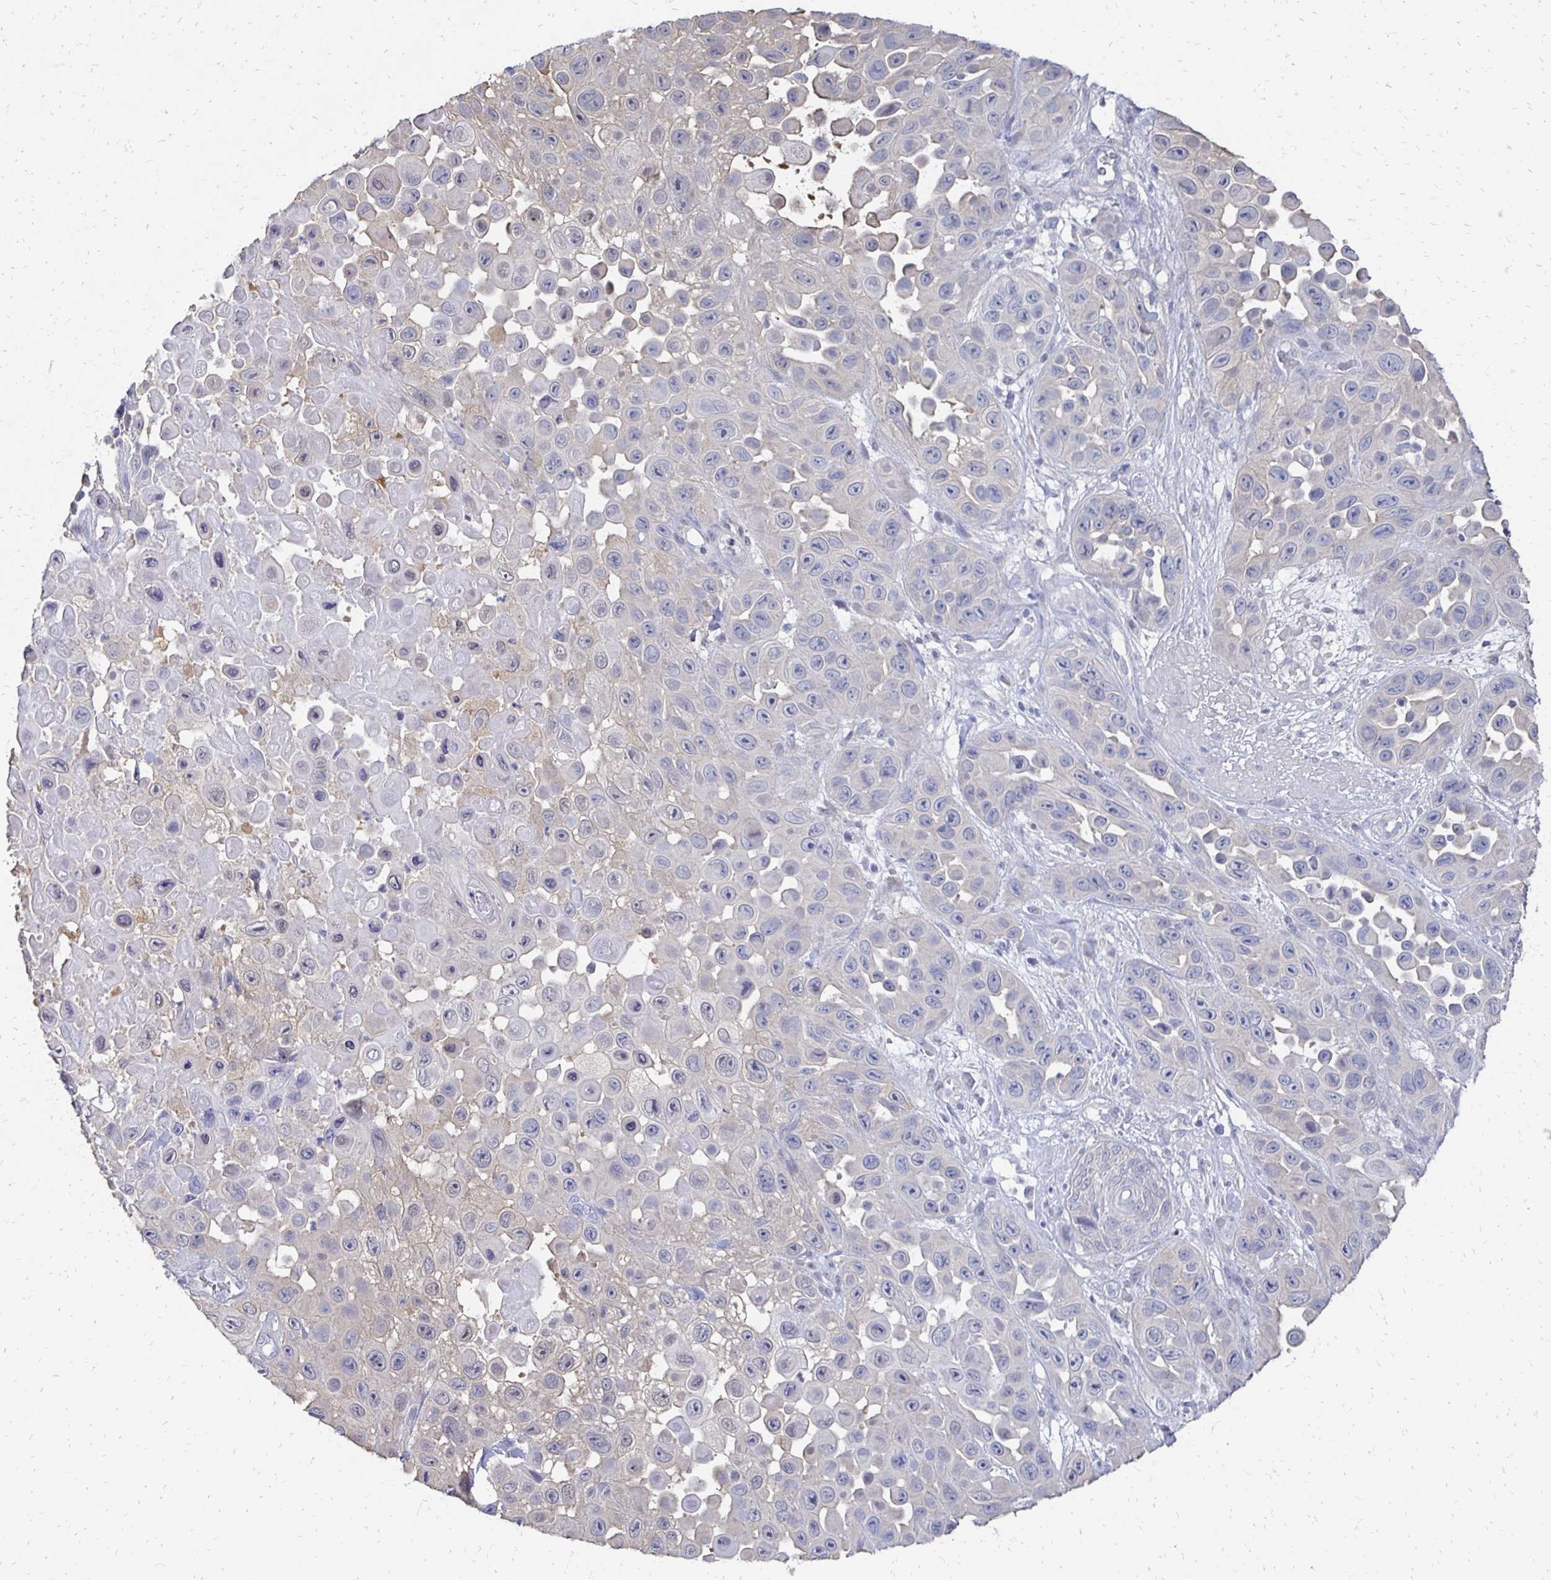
{"staining": {"intensity": "negative", "quantity": "none", "location": "none"}, "tissue": "skin cancer", "cell_type": "Tumor cells", "image_type": "cancer", "snomed": [{"axis": "morphology", "description": "Squamous cell carcinoma, NOS"}, {"axis": "topography", "description": "Skin"}], "caption": "Skin squamous cell carcinoma stained for a protein using IHC displays no staining tumor cells.", "gene": "SYCP3", "patient": {"sex": "male", "age": 81}}